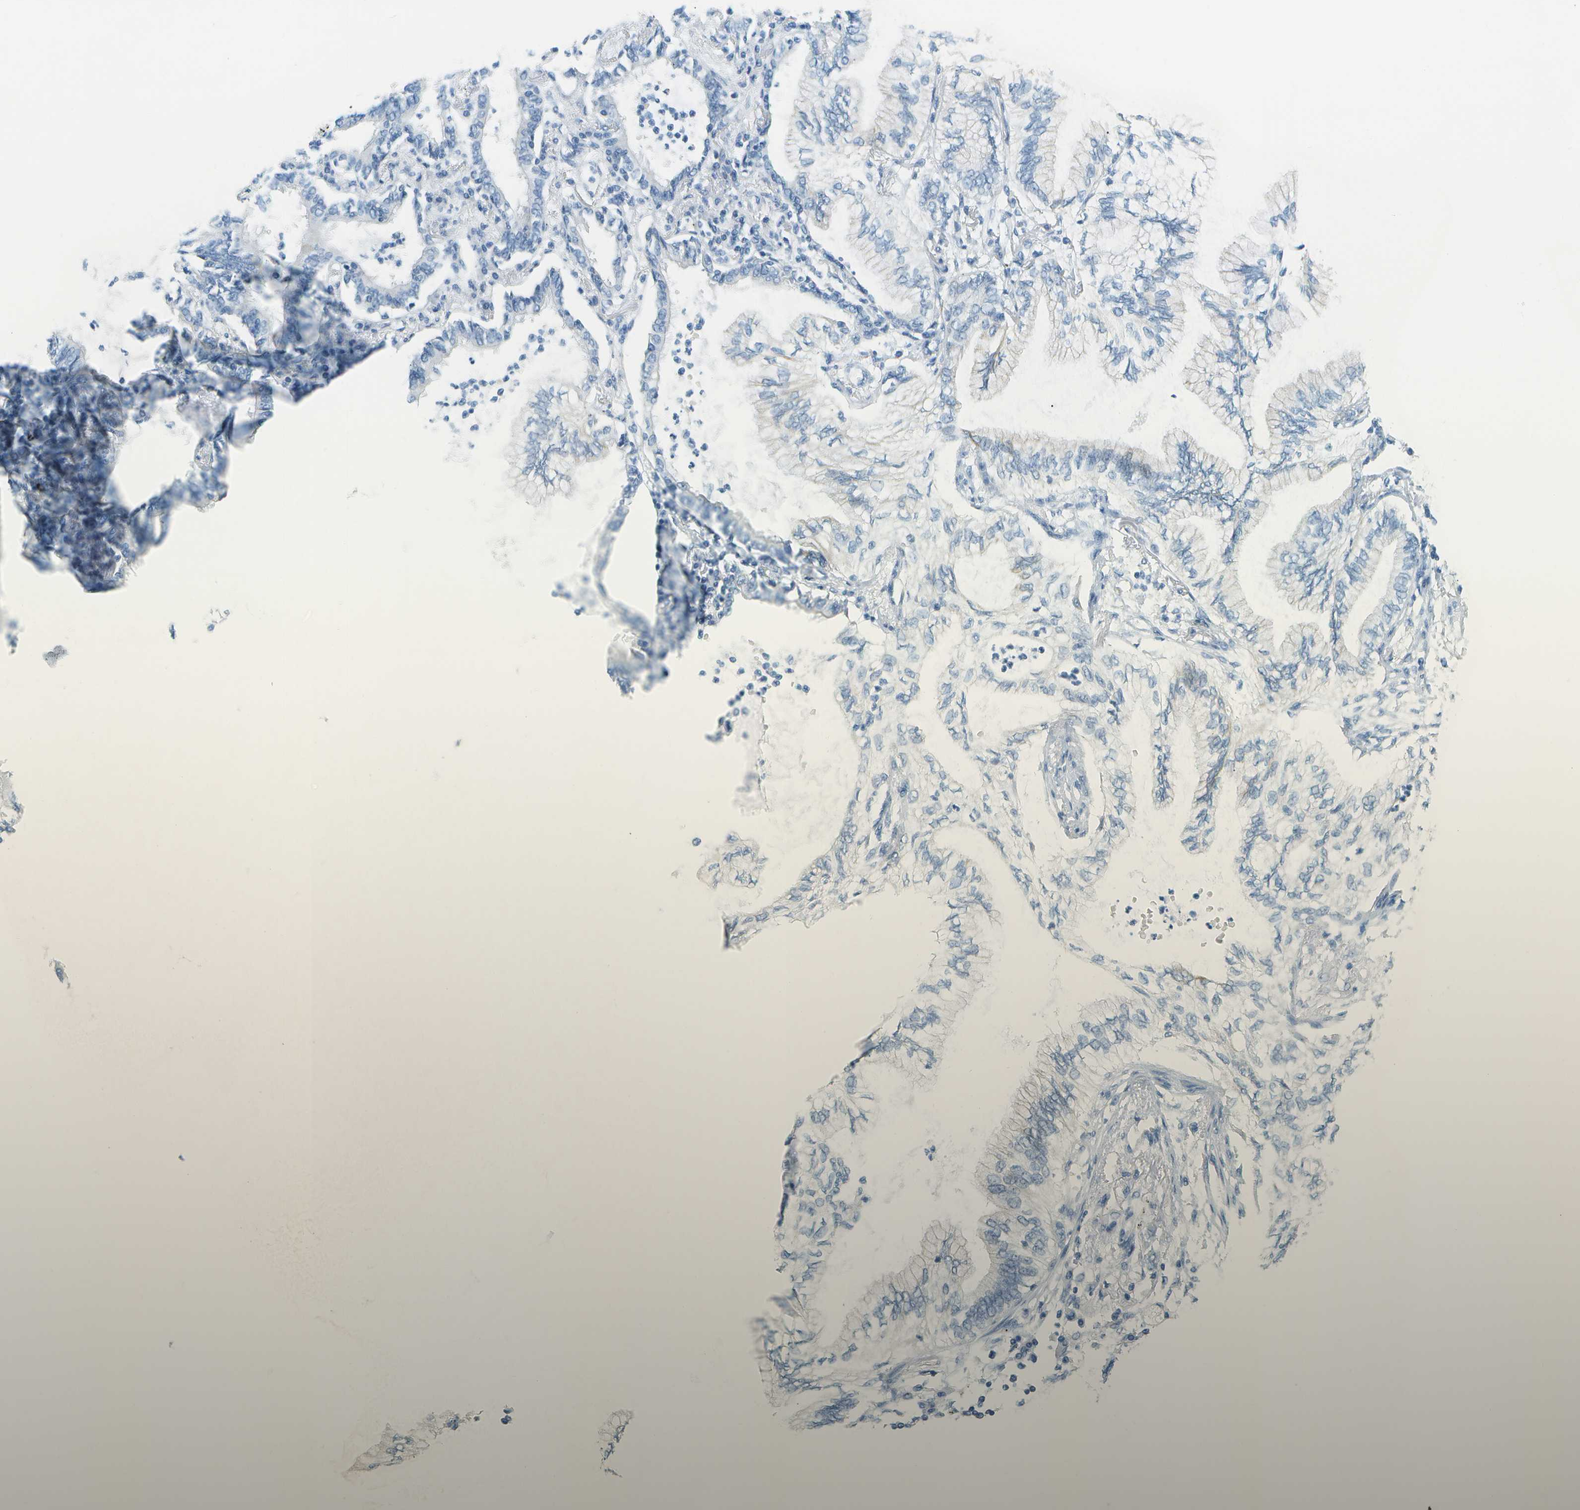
{"staining": {"intensity": "negative", "quantity": "none", "location": "none"}, "tissue": "lung cancer", "cell_type": "Tumor cells", "image_type": "cancer", "snomed": [{"axis": "morphology", "description": "Normal tissue, NOS"}, {"axis": "morphology", "description": "Adenocarcinoma, NOS"}, {"axis": "topography", "description": "Bronchus"}, {"axis": "topography", "description": "Lung"}], "caption": "There is no significant positivity in tumor cells of lung cancer (adenocarcinoma).", "gene": "SMYD5", "patient": {"sex": "female", "age": 70}}